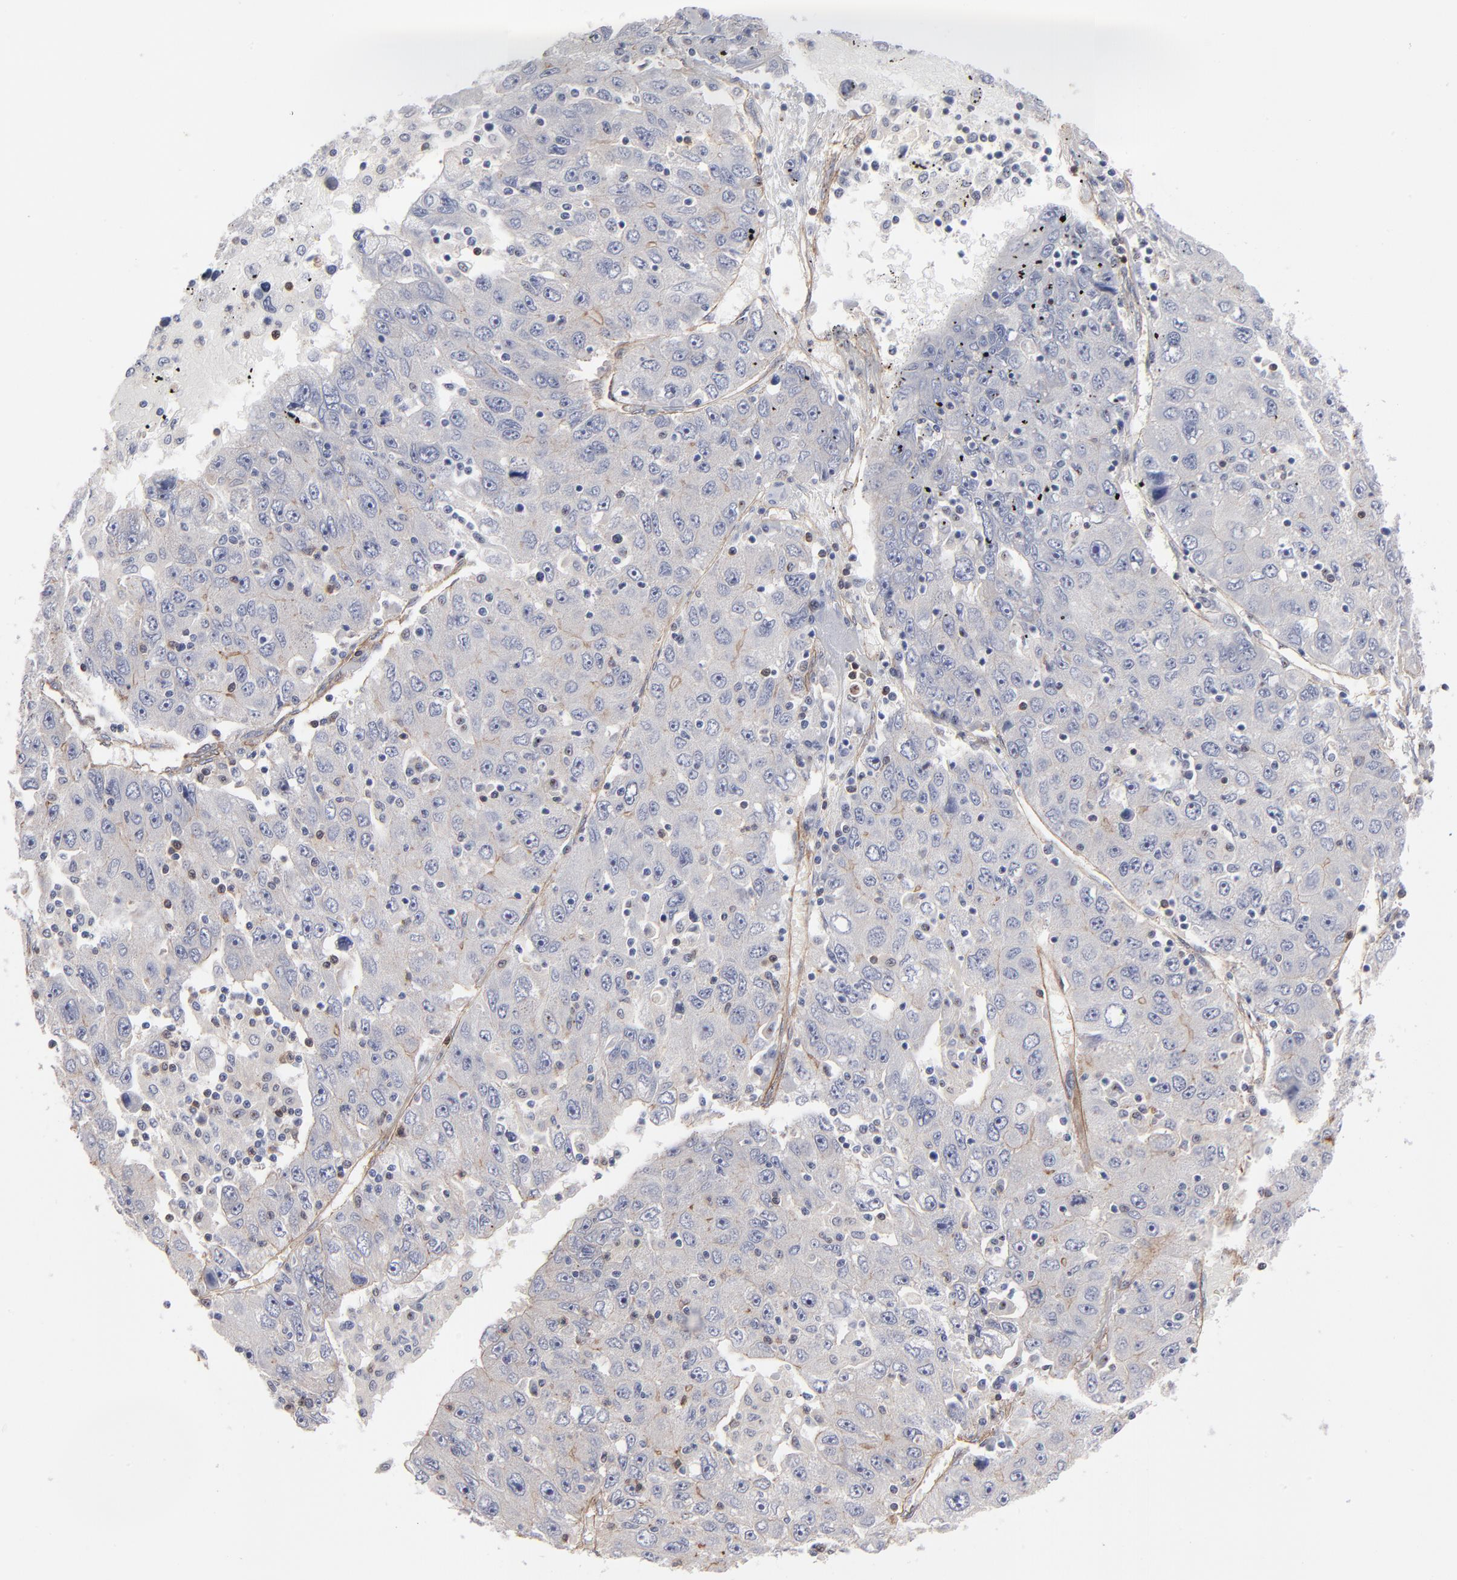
{"staining": {"intensity": "negative", "quantity": "none", "location": "none"}, "tissue": "liver cancer", "cell_type": "Tumor cells", "image_type": "cancer", "snomed": [{"axis": "morphology", "description": "Carcinoma, Hepatocellular, NOS"}, {"axis": "topography", "description": "Liver"}], "caption": "Immunohistochemical staining of human liver cancer (hepatocellular carcinoma) demonstrates no significant expression in tumor cells.", "gene": "PXN", "patient": {"sex": "male", "age": 49}}